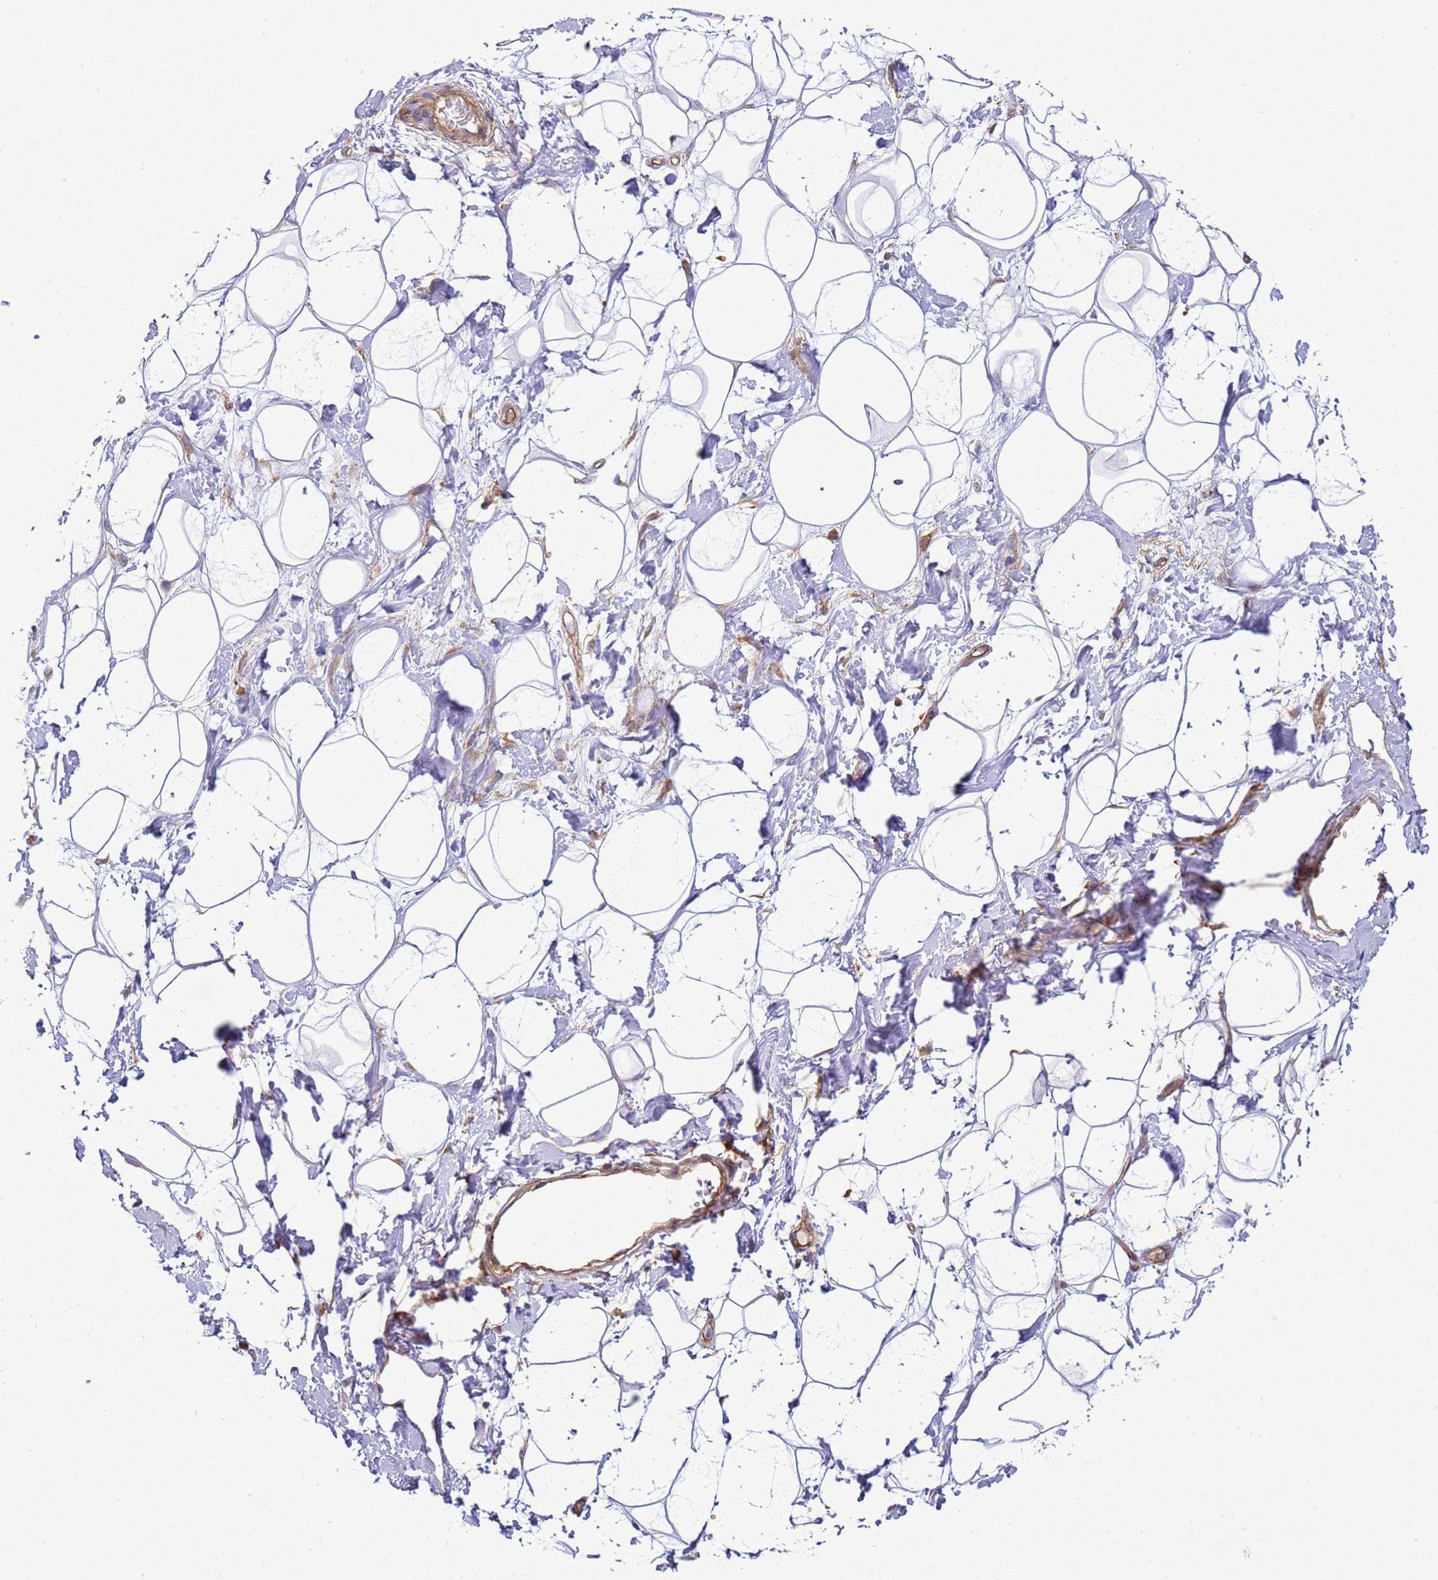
{"staining": {"intensity": "negative", "quantity": "none", "location": "none"}, "tissue": "adipose tissue", "cell_type": "Adipocytes", "image_type": "normal", "snomed": [{"axis": "morphology", "description": "Normal tissue, NOS"}, {"axis": "topography", "description": "Breast"}], "caption": "This is an immunohistochemistry (IHC) micrograph of benign adipose tissue. There is no staining in adipocytes.", "gene": "SNX21", "patient": {"sex": "female", "age": 26}}